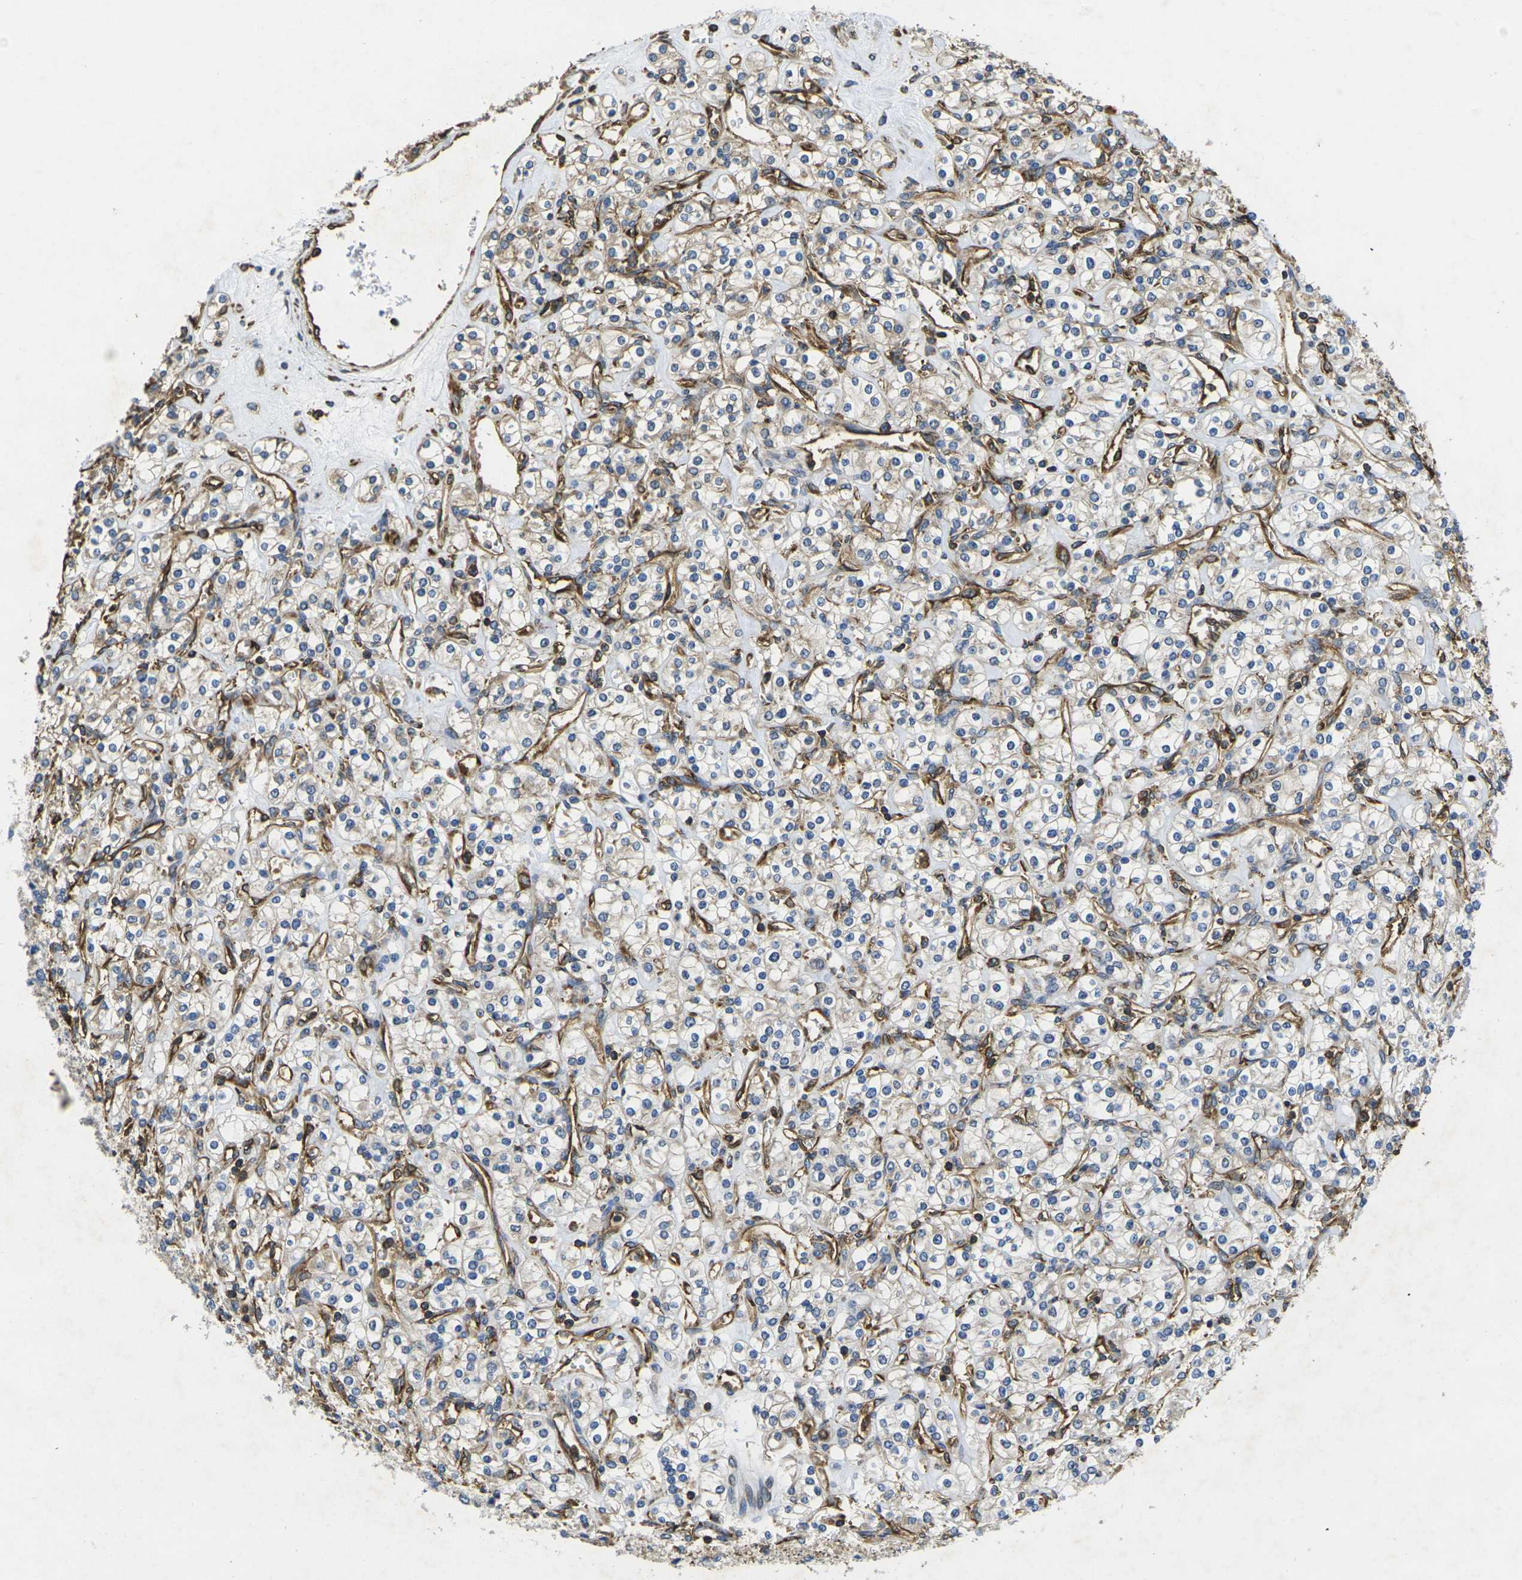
{"staining": {"intensity": "weak", "quantity": ">75%", "location": "cytoplasmic/membranous"}, "tissue": "renal cancer", "cell_type": "Tumor cells", "image_type": "cancer", "snomed": [{"axis": "morphology", "description": "Adenocarcinoma, NOS"}, {"axis": "topography", "description": "Kidney"}], "caption": "Immunohistochemical staining of adenocarcinoma (renal) displays low levels of weak cytoplasmic/membranous protein expression in approximately >75% of tumor cells. Using DAB (3,3'-diaminobenzidine) (brown) and hematoxylin (blue) stains, captured at high magnification using brightfield microscopy.", "gene": "FAM110D", "patient": {"sex": "male", "age": 77}}